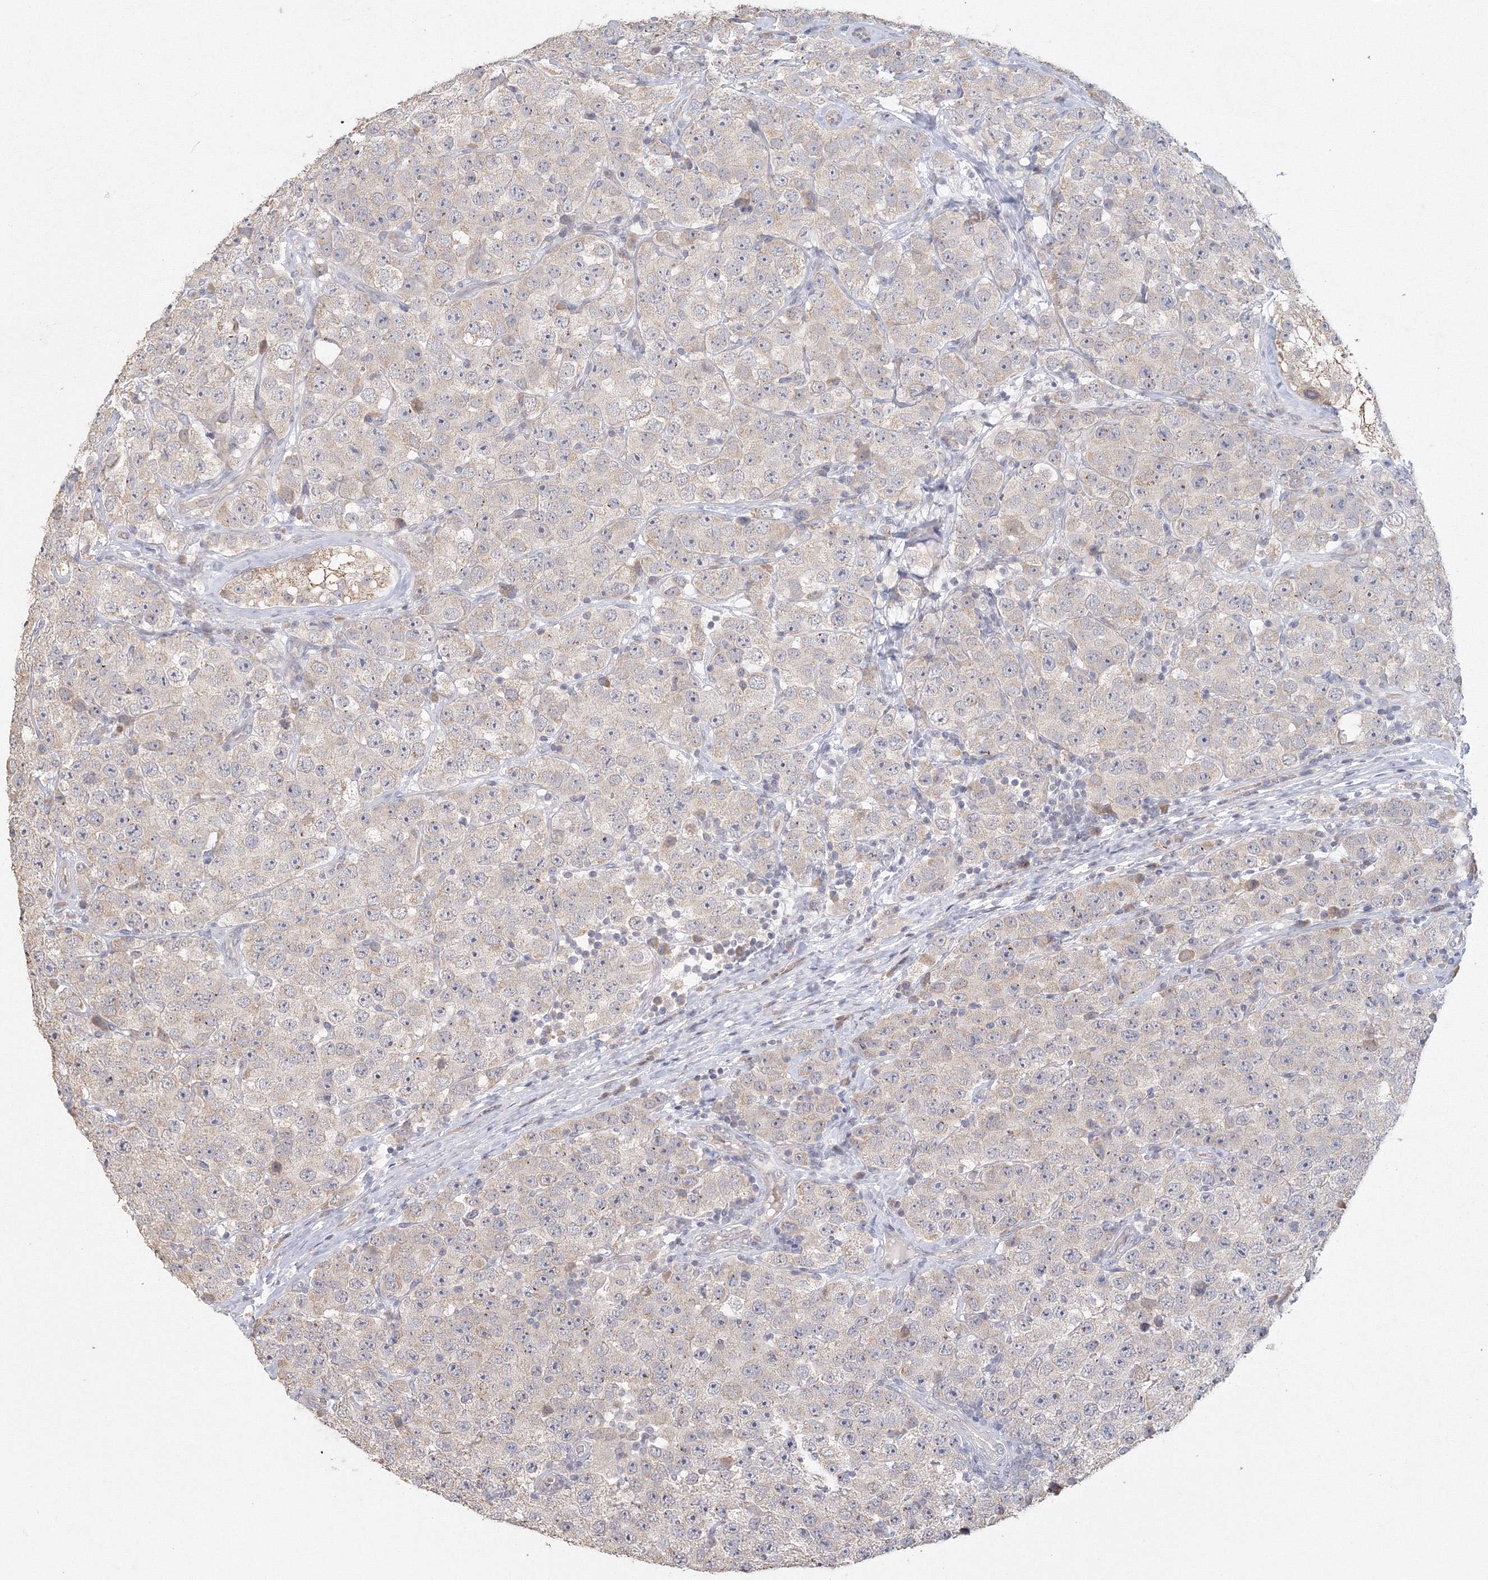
{"staining": {"intensity": "negative", "quantity": "none", "location": "none"}, "tissue": "testis cancer", "cell_type": "Tumor cells", "image_type": "cancer", "snomed": [{"axis": "morphology", "description": "Seminoma, NOS"}, {"axis": "topography", "description": "Testis"}], "caption": "Immunohistochemistry histopathology image of neoplastic tissue: seminoma (testis) stained with DAB reveals no significant protein staining in tumor cells.", "gene": "TACC2", "patient": {"sex": "male", "age": 28}}